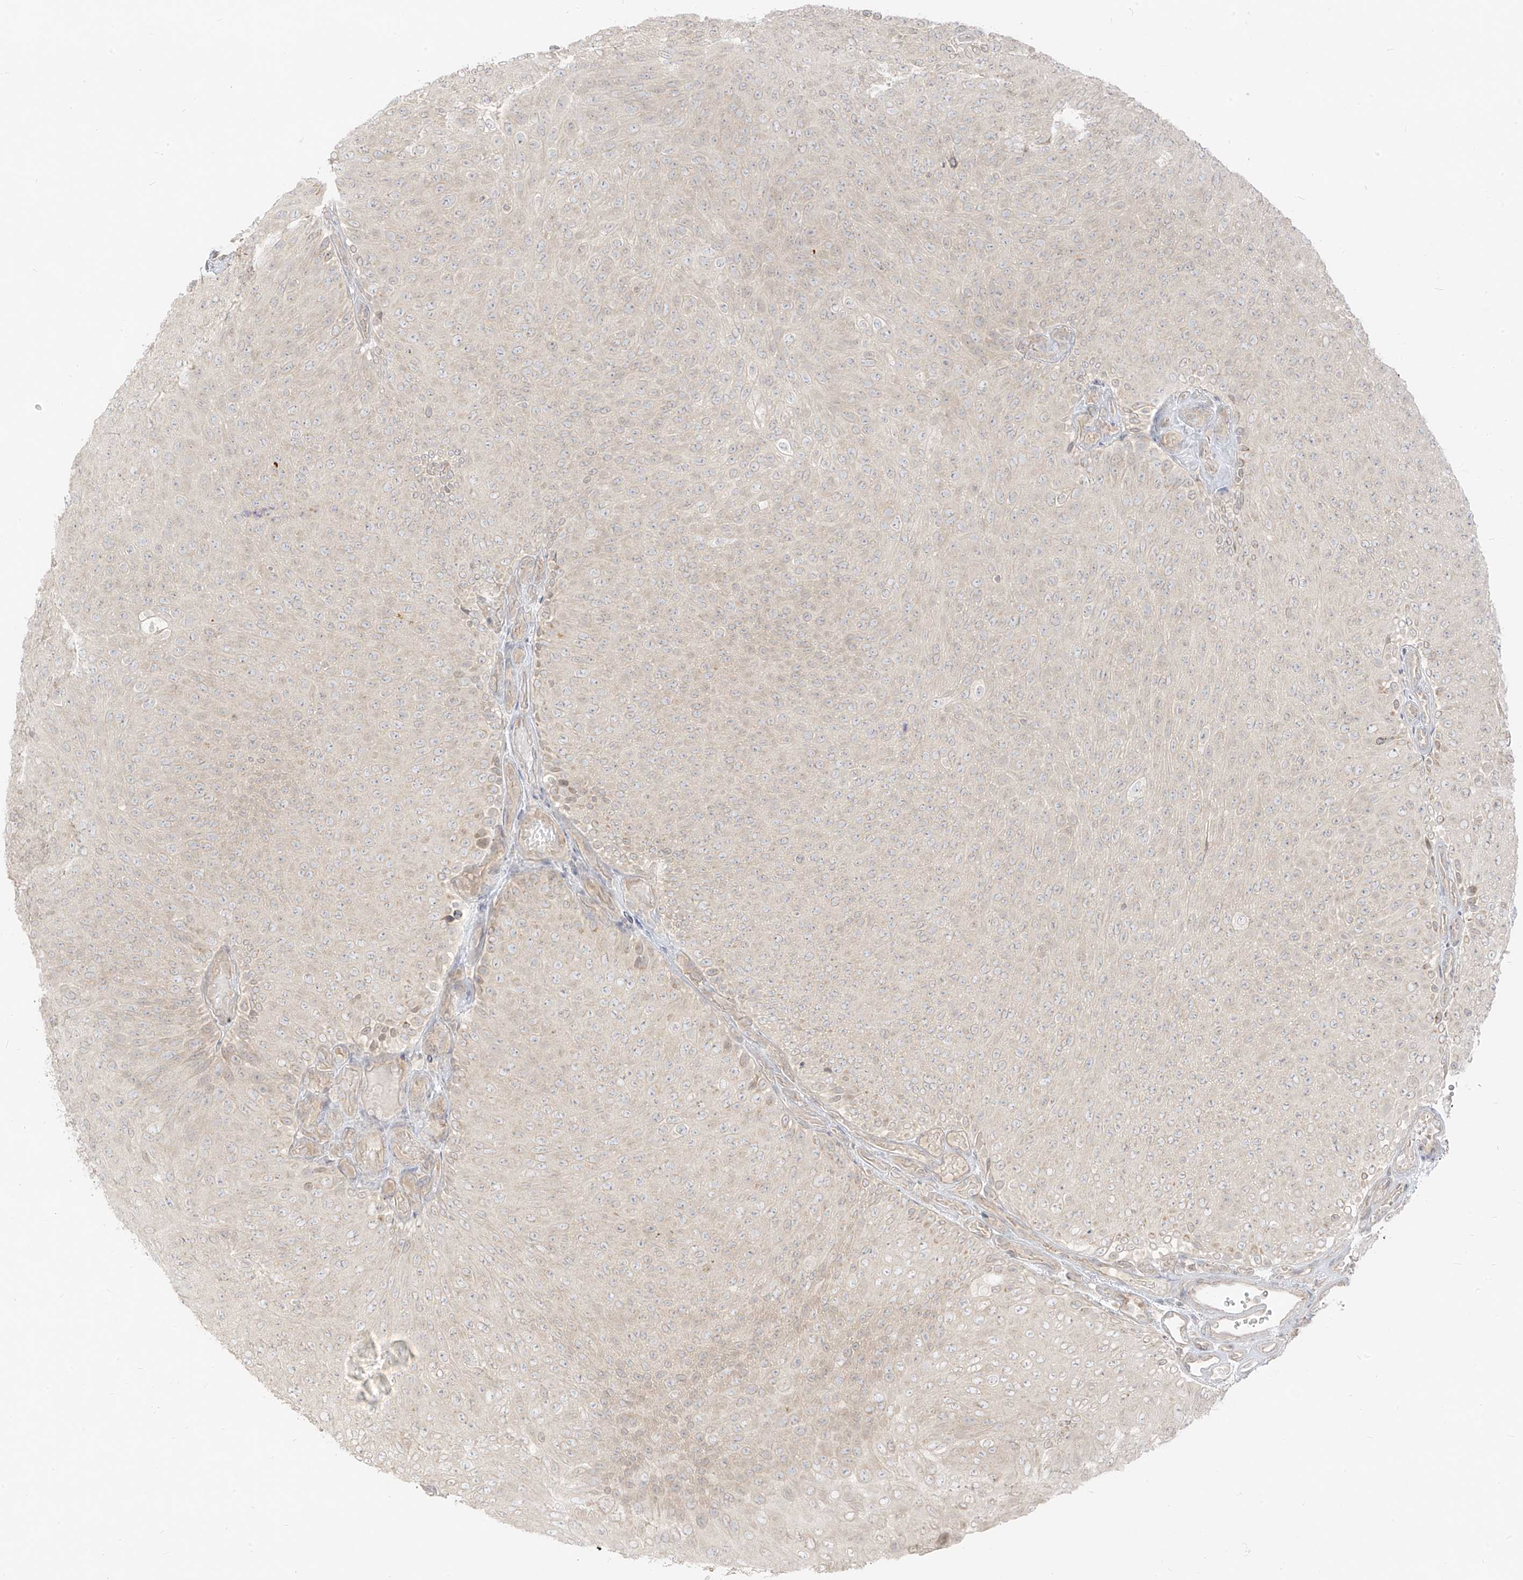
{"staining": {"intensity": "weak", "quantity": "<25%", "location": "cytoplasmic/membranous"}, "tissue": "urothelial cancer", "cell_type": "Tumor cells", "image_type": "cancer", "snomed": [{"axis": "morphology", "description": "Urothelial carcinoma, Low grade"}, {"axis": "topography", "description": "Urinary bladder"}], "caption": "The immunohistochemistry histopathology image has no significant staining in tumor cells of urothelial cancer tissue.", "gene": "LIPT1", "patient": {"sex": "male", "age": 78}}